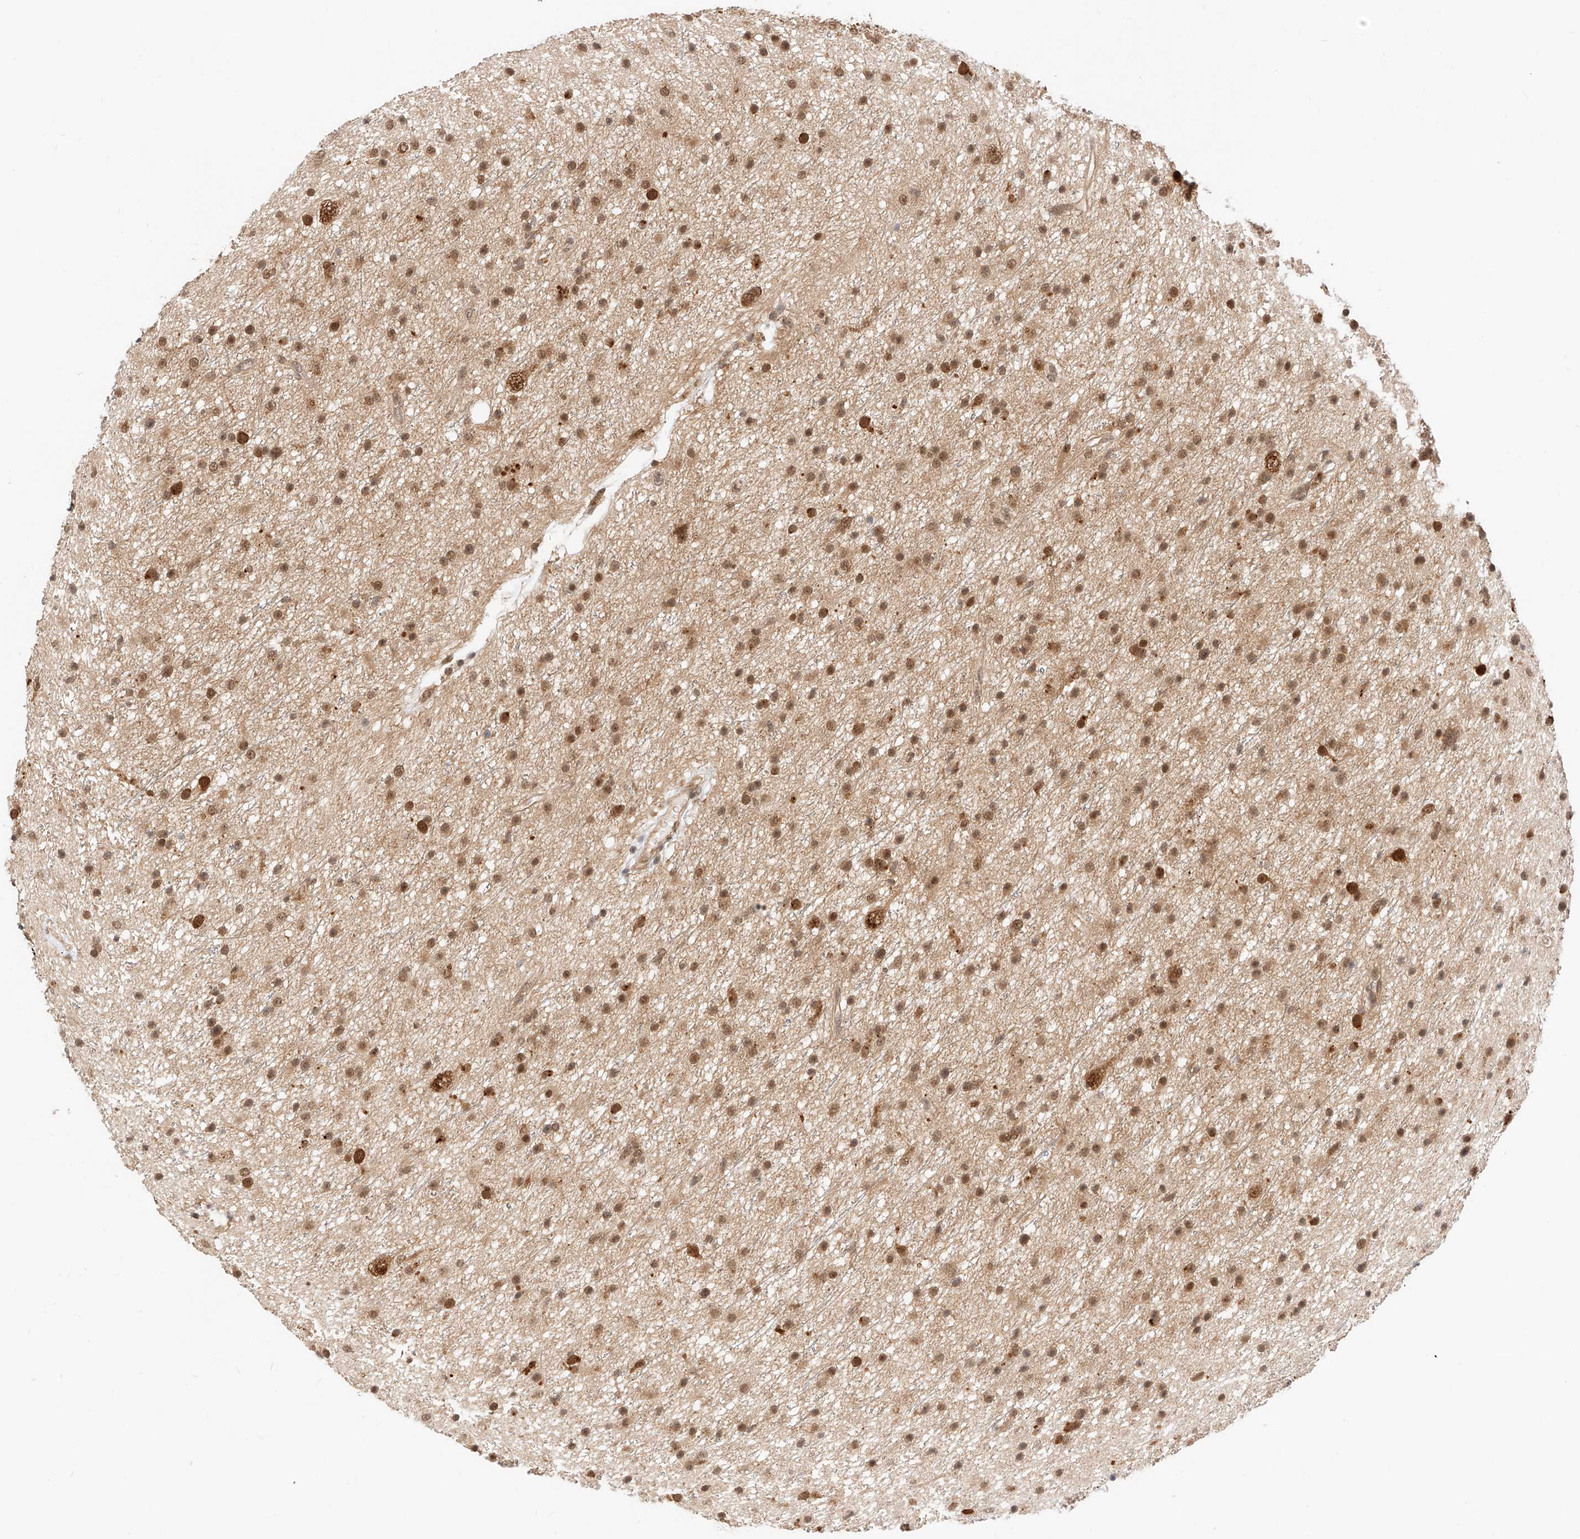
{"staining": {"intensity": "moderate", "quantity": ">75%", "location": "nuclear"}, "tissue": "glioma", "cell_type": "Tumor cells", "image_type": "cancer", "snomed": [{"axis": "morphology", "description": "Glioma, malignant, Low grade"}, {"axis": "topography", "description": "Cerebral cortex"}], "caption": "Malignant glioma (low-grade) tissue displays moderate nuclear expression in approximately >75% of tumor cells", "gene": "EIF4H", "patient": {"sex": "female", "age": 39}}